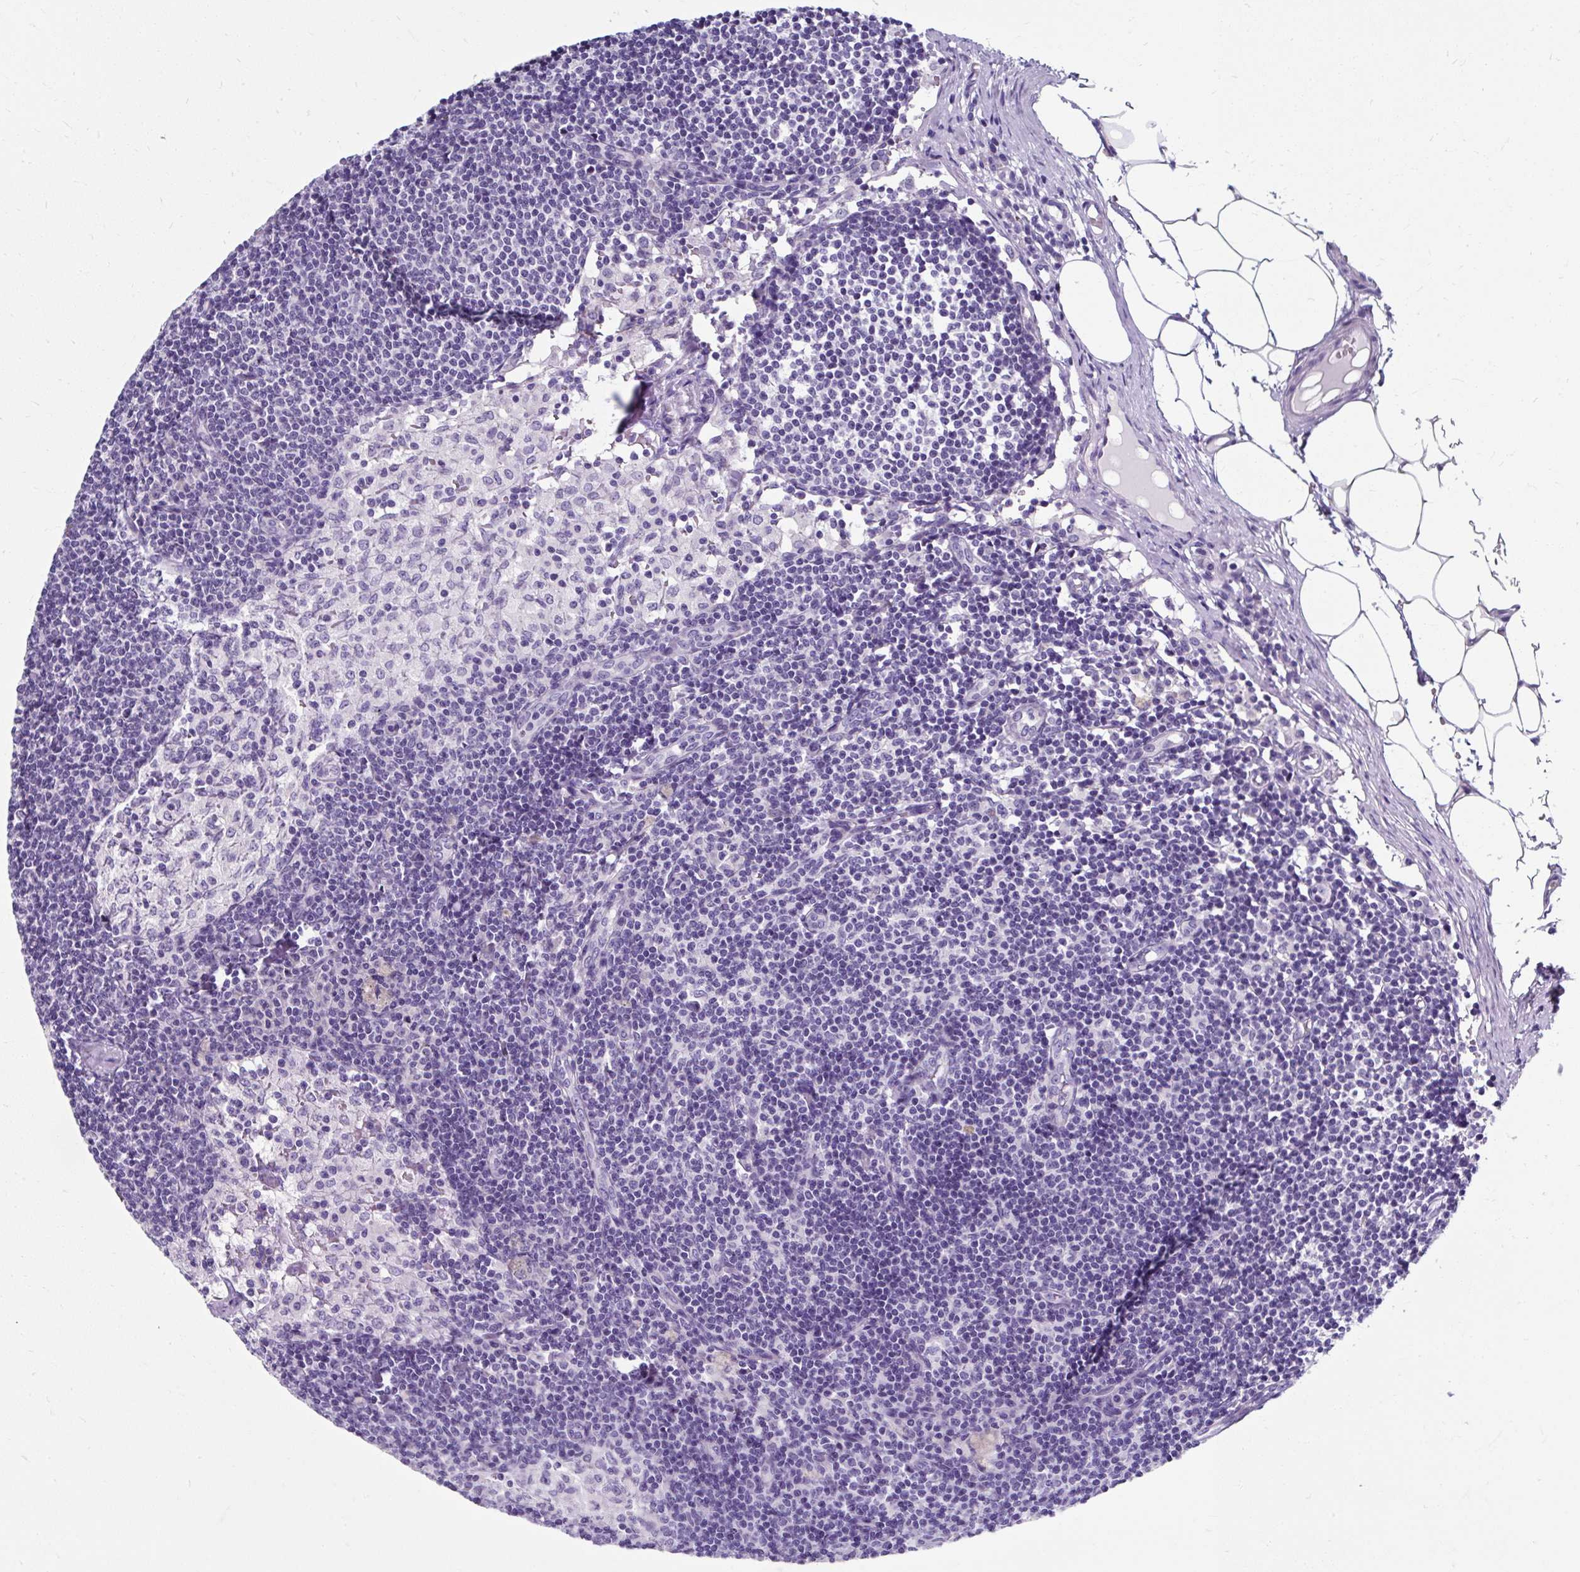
{"staining": {"intensity": "negative", "quantity": "none", "location": "none"}, "tissue": "lymph node", "cell_type": "Germinal center cells", "image_type": "normal", "snomed": [{"axis": "morphology", "description": "Normal tissue, NOS"}, {"axis": "topography", "description": "Lymph node"}], "caption": "The image shows no significant expression in germinal center cells of lymph node. Brightfield microscopy of immunohistochemistry (IHC) stained with DAB (3,3'-diaminobenzidine) (brown) and hematoxylin (blue), captured at high magnification.", "gene": "ZNF555", "patient": {"sex": "male", "age": 49}}